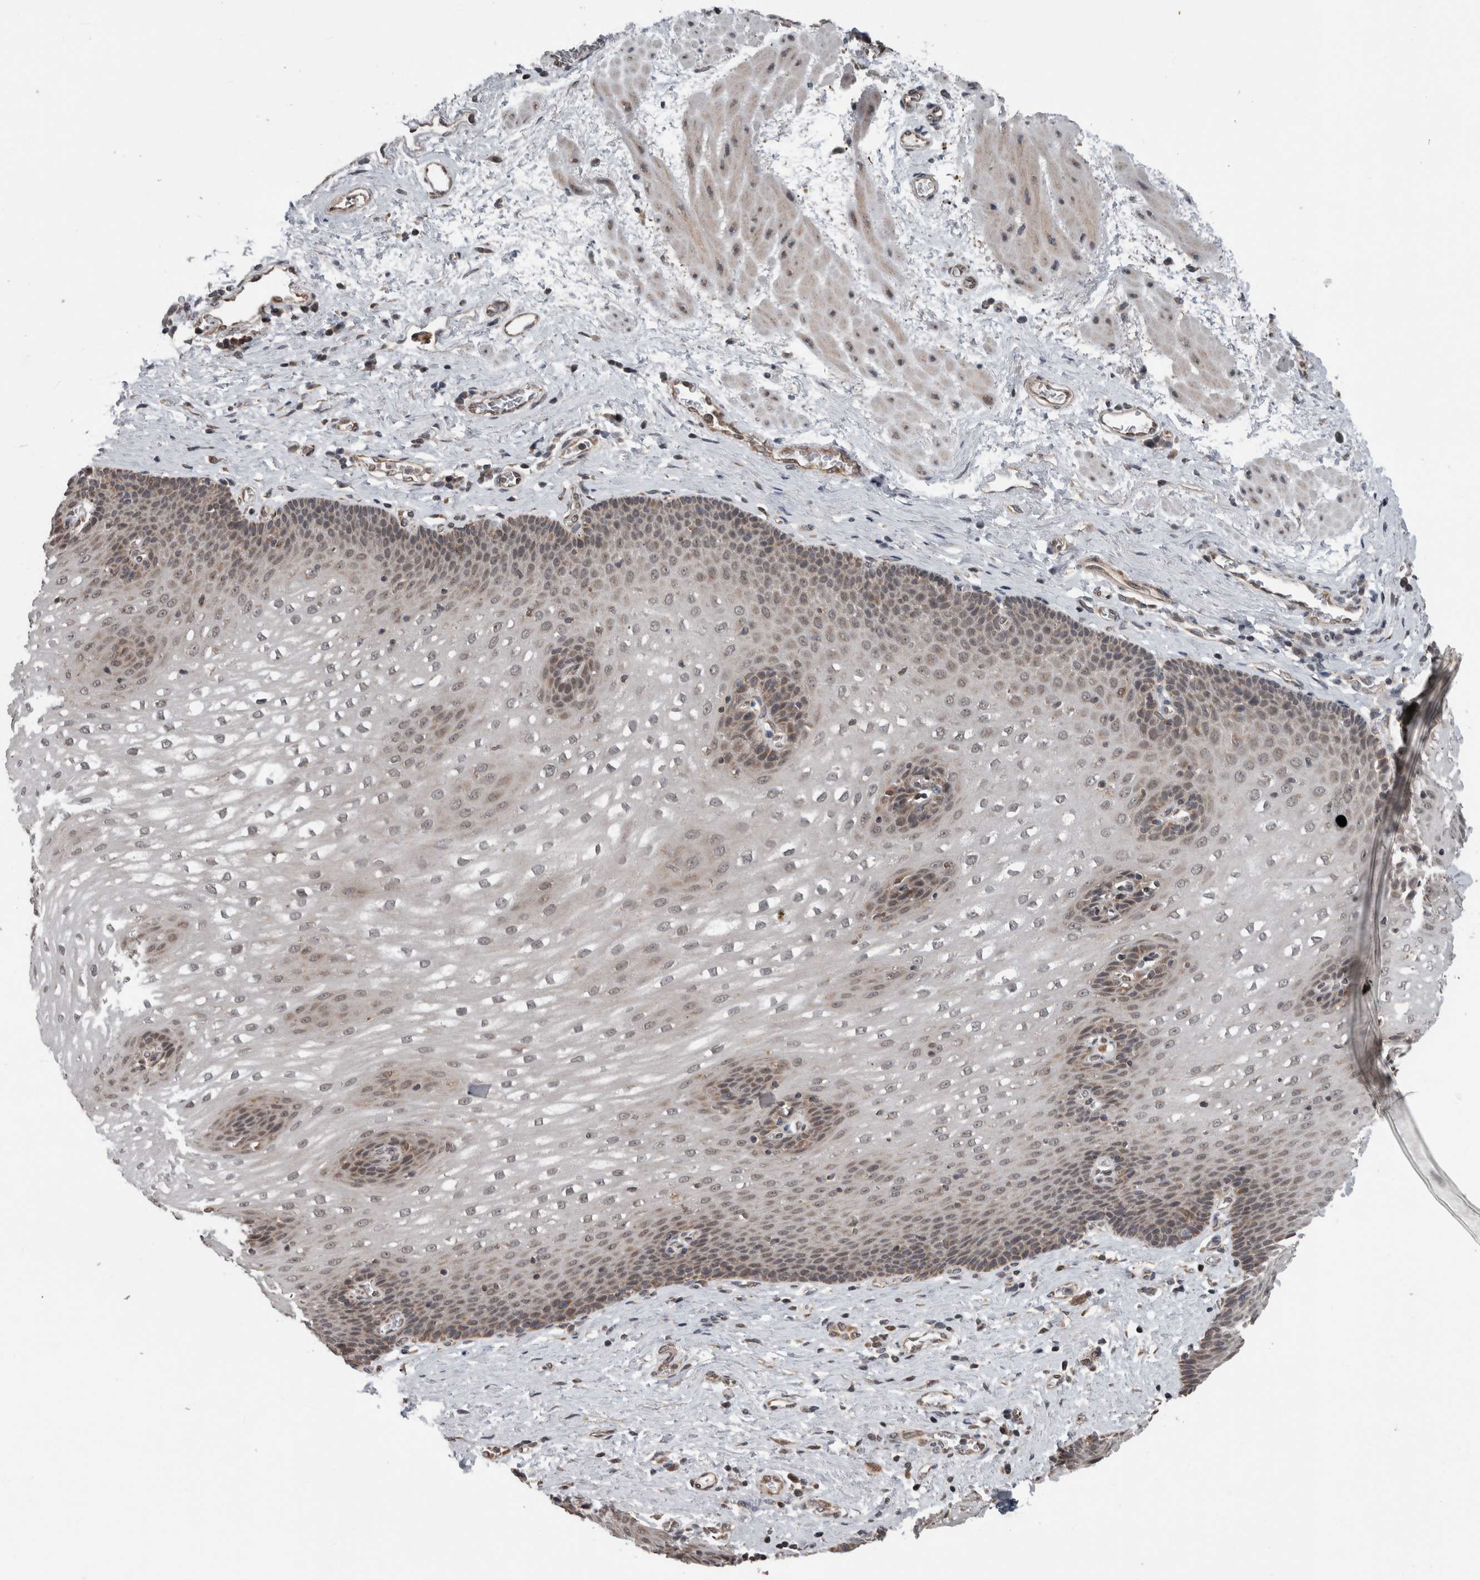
{"staining": {"intensity": "weak", "quantity": ">75%", "location": "nuclear"}, "tissue": "esophagus", "cell_type": "Squamous epithelial cells", "image_type": "normal", "snomed": [{"axis": "morphology", "description": "Normal tissue, NOS"}, {"axis": "topography", "description": "Esophagus"}], "caption": "Normal esophagus was stained to show a protein in brown. There is low levels of weak nuclear expression in about >75% of squamous epithelial cells.", "gene": "ENY2", "patient": {"sex": "male", "age": 48}}